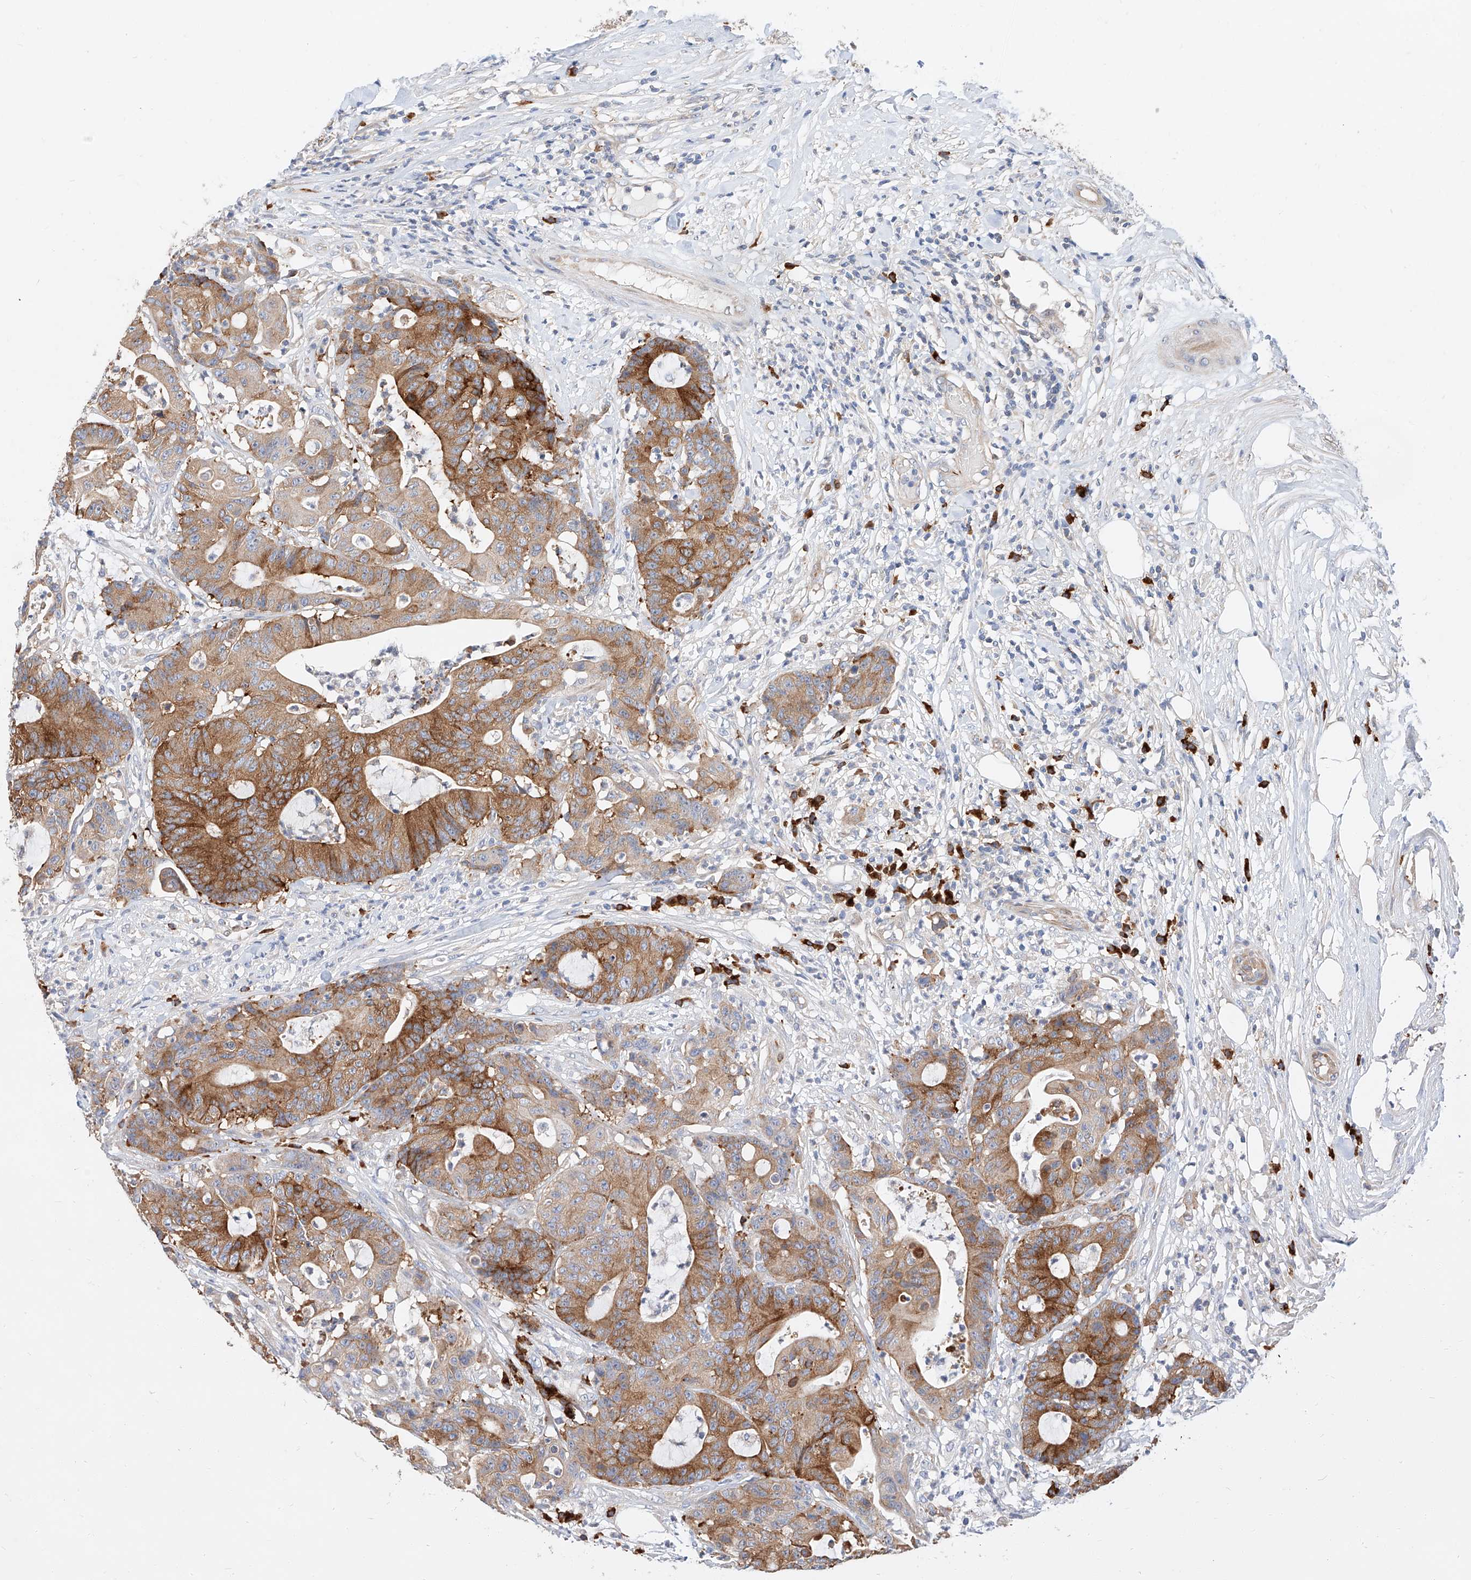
{"staining": {"intensity": "strong", "quantity": "25%-75%", "location": "cytoplasmic/membranous"}, "tissue": "colorectal cancer", "cell_type": "Tumor cells", "image_type": "cancer", "snomed": [{"axis": "morphology", "description": "Adenocarcinoma, NOS"}, {"axis": "topography", "description": "Colon"}], "caption": "The photomicrograph reveals staining of adenocarcinoma (colorectal), revealing strong cytoplasmic/membranous protein positivity (brown color) within tumor cells. (Brightfield microscopy of DAB IHC at high magnification).", "gene": "GLMN", "patient": {"sex": "female", "age": 84}}